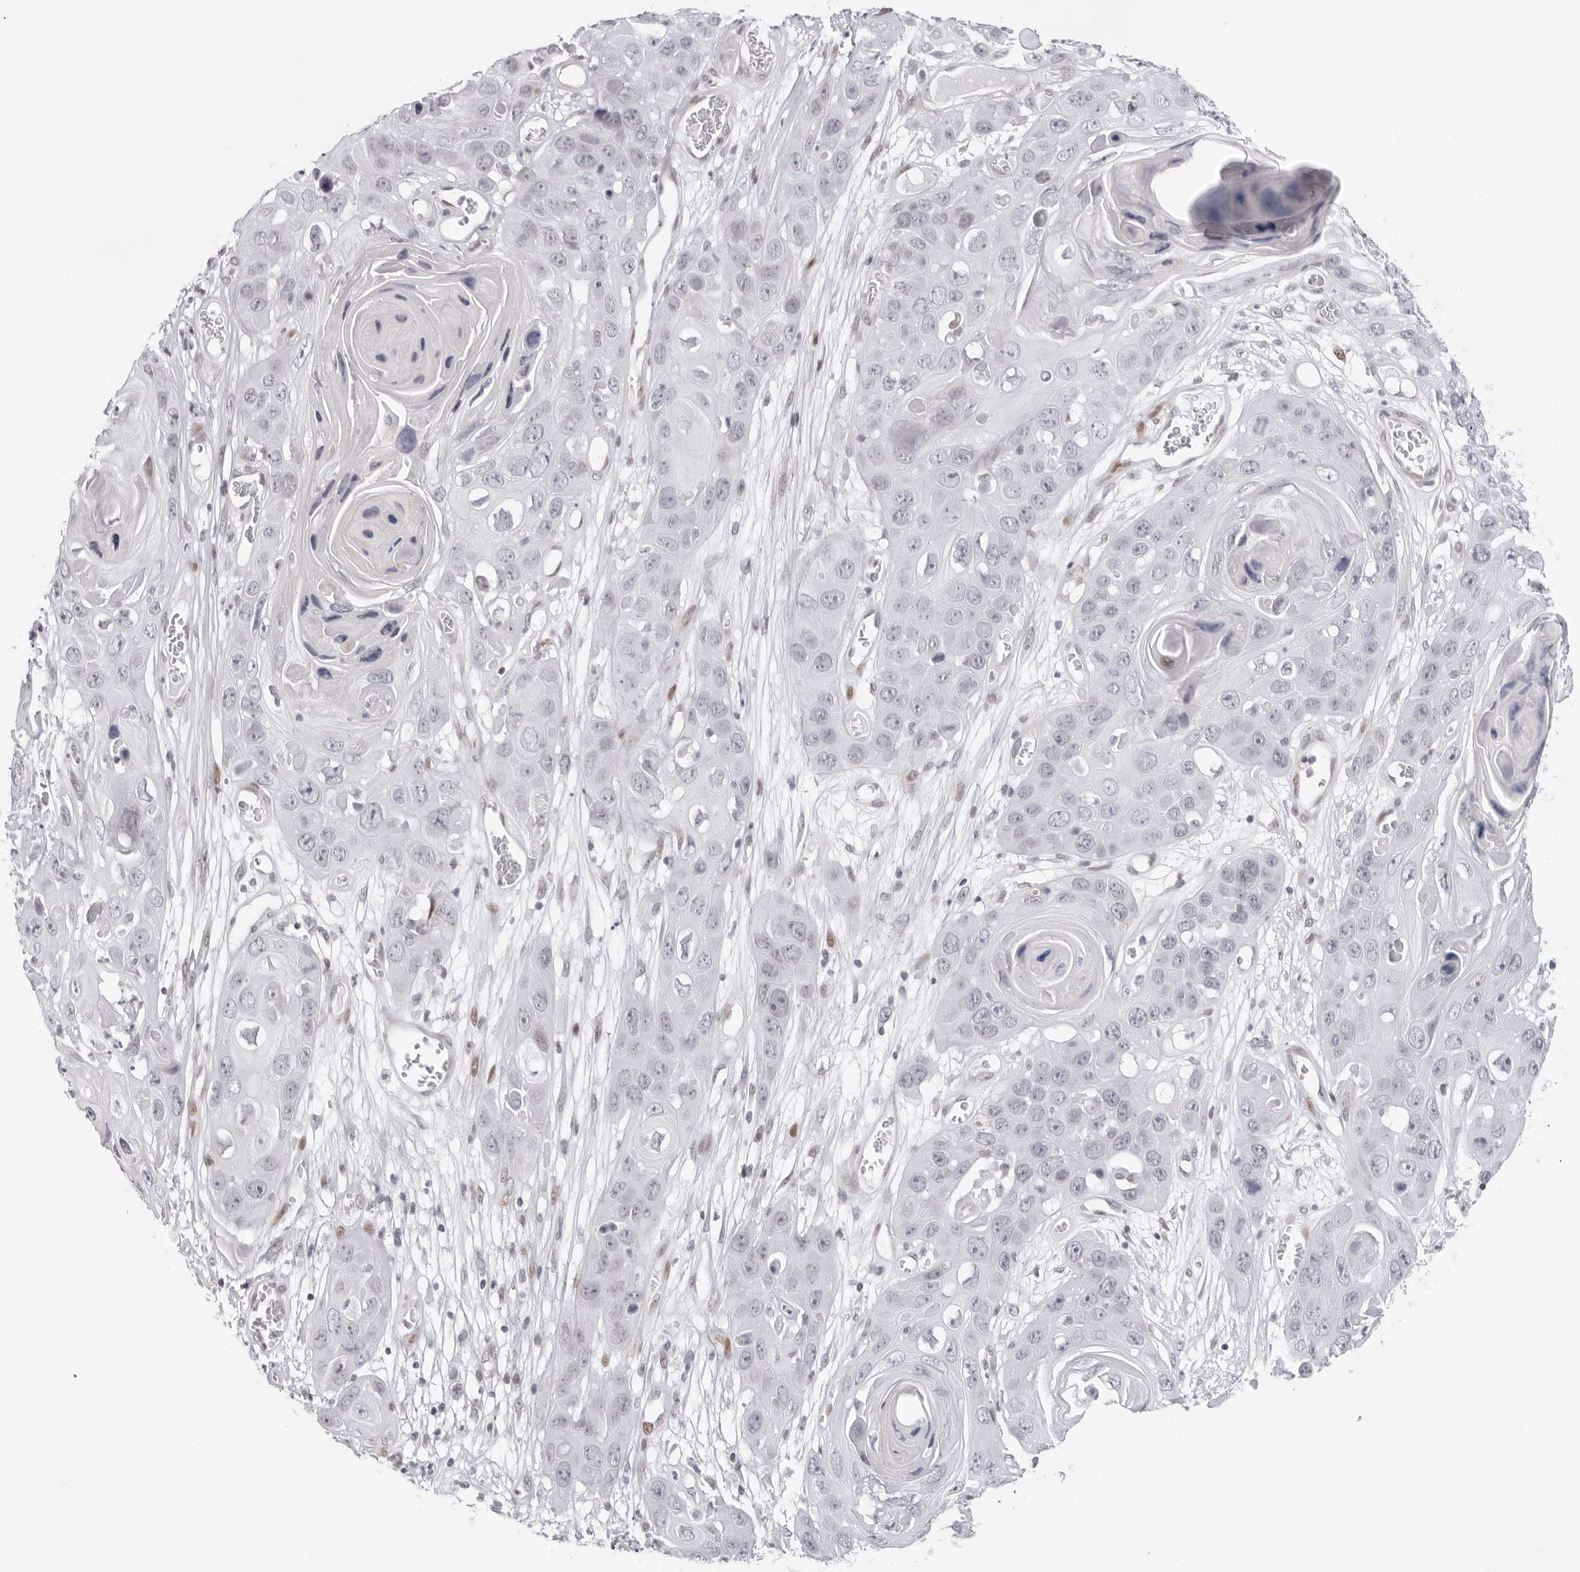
{"staining": {"intensity": "negative", "quantity": "none", "location": "none"}, "tissue": "skin cancer", "cell_type": "Tumor cells", "image_type": "cancer", "snomed": [{"axis": "morphology", "description": "Squamous cell carcinoma, NOS"}, {"axis": "topography", "description": "Skin"}], "caption": "Immunohistochemistry histopathology image of skin cancer stained for a protein (brown), which reveals no staining in tumor cells.", "gene": "NTPCR", "patient": {"sex": "male", "age": 55}}